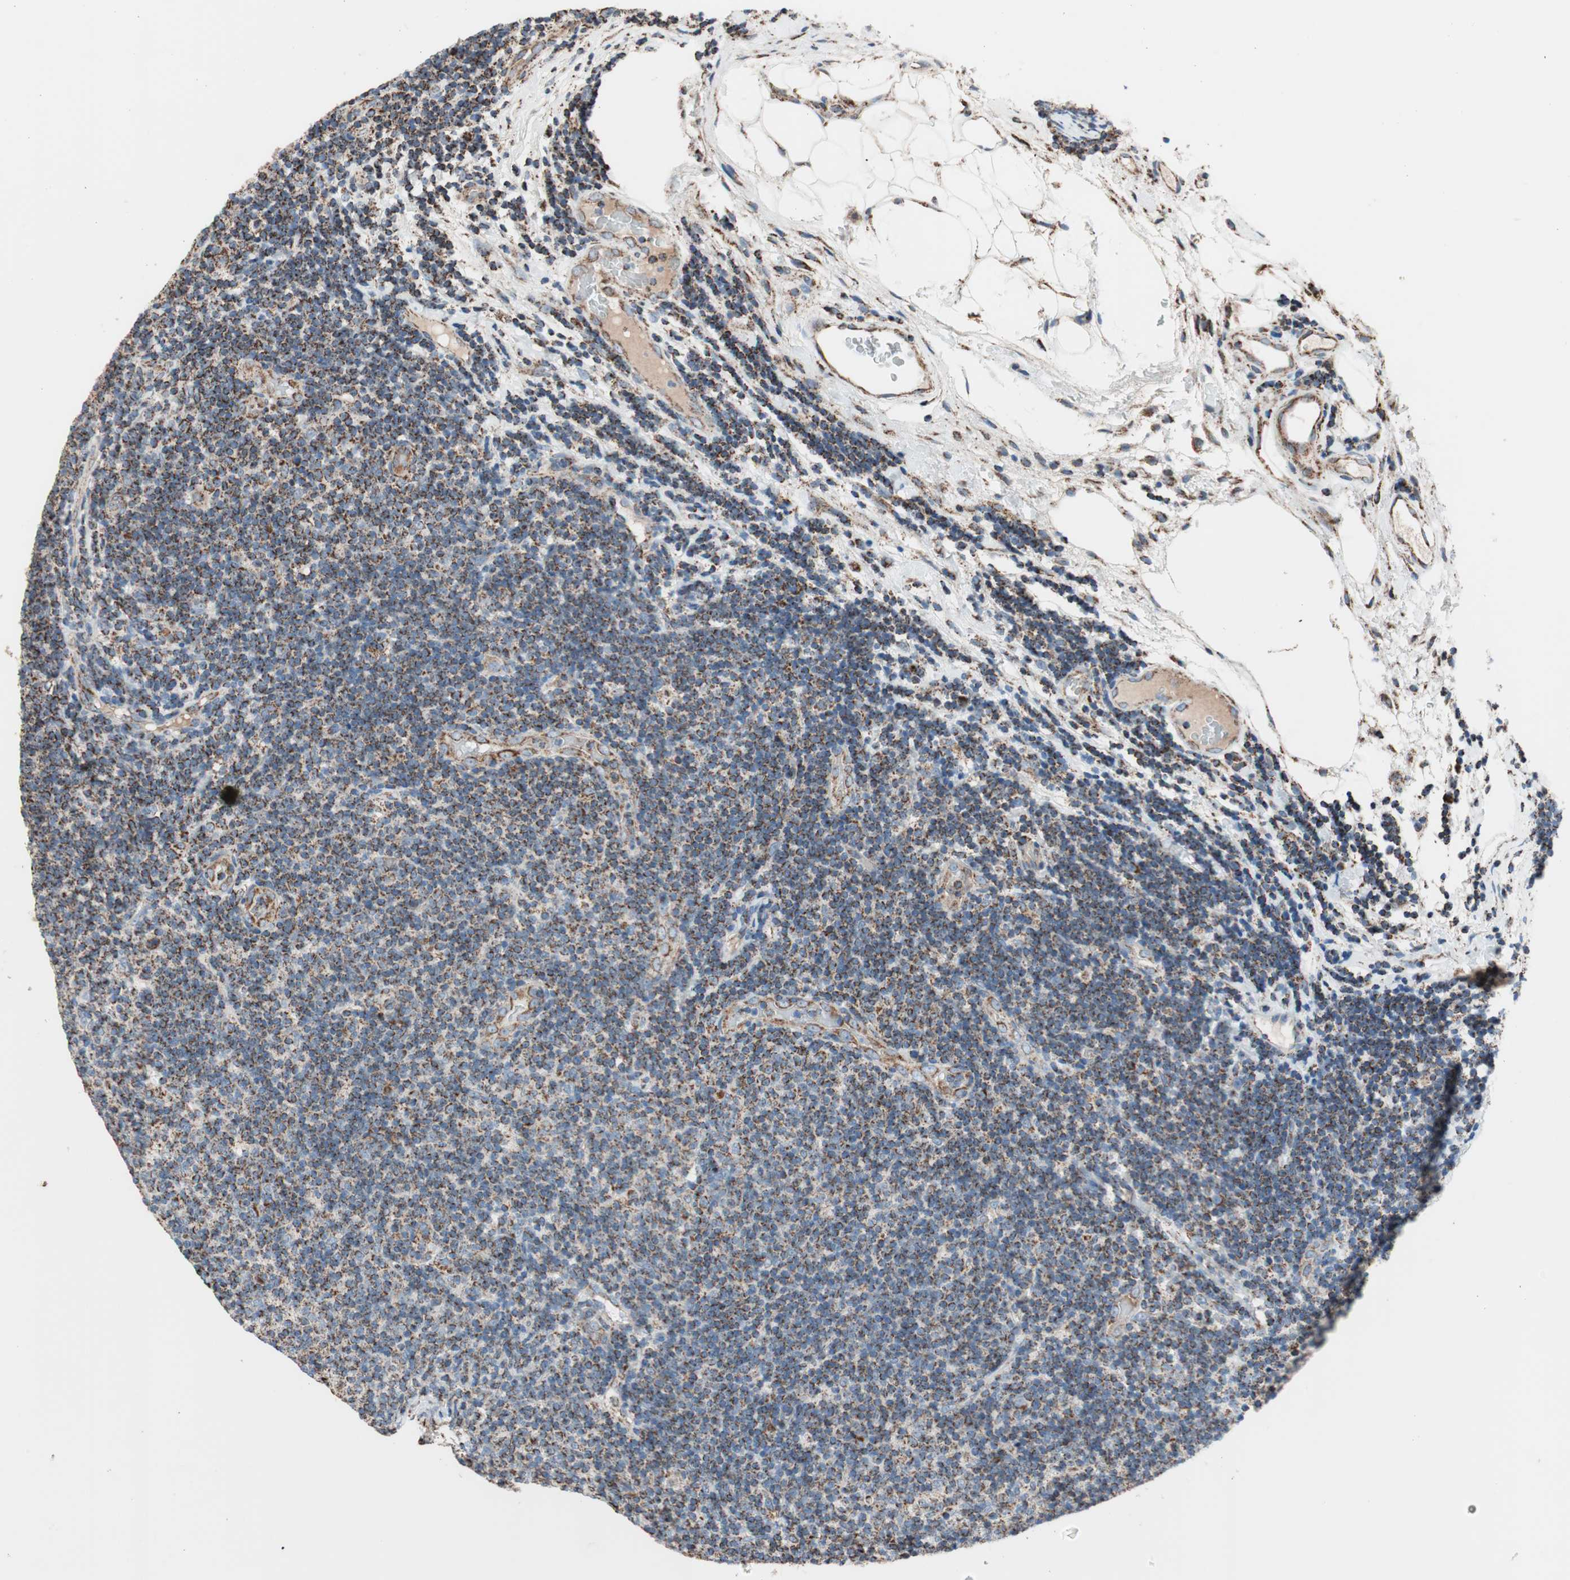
{"staining": {"intensity": "moderate", "quantity": ">75%", "location": "cytoplasmic/membranous"}, "tissue": "lymphoma", "cell_type": "Tumor cells", "image_type": "cancer", "snomed": [{"axis": "morphology", "description": "Malignant lymphoma, non-Hodgkin's type, Low grade"}, {"axis": "topography", "description": "Lymph node"}], "caption": "Protein staining of lymphoma tissue exhibits moderate cytoplasmic/membranous expression in approximately >75% of tumor cells.", "gene": "PCSK4", "patient": {"sex": "male", "age": 83}}